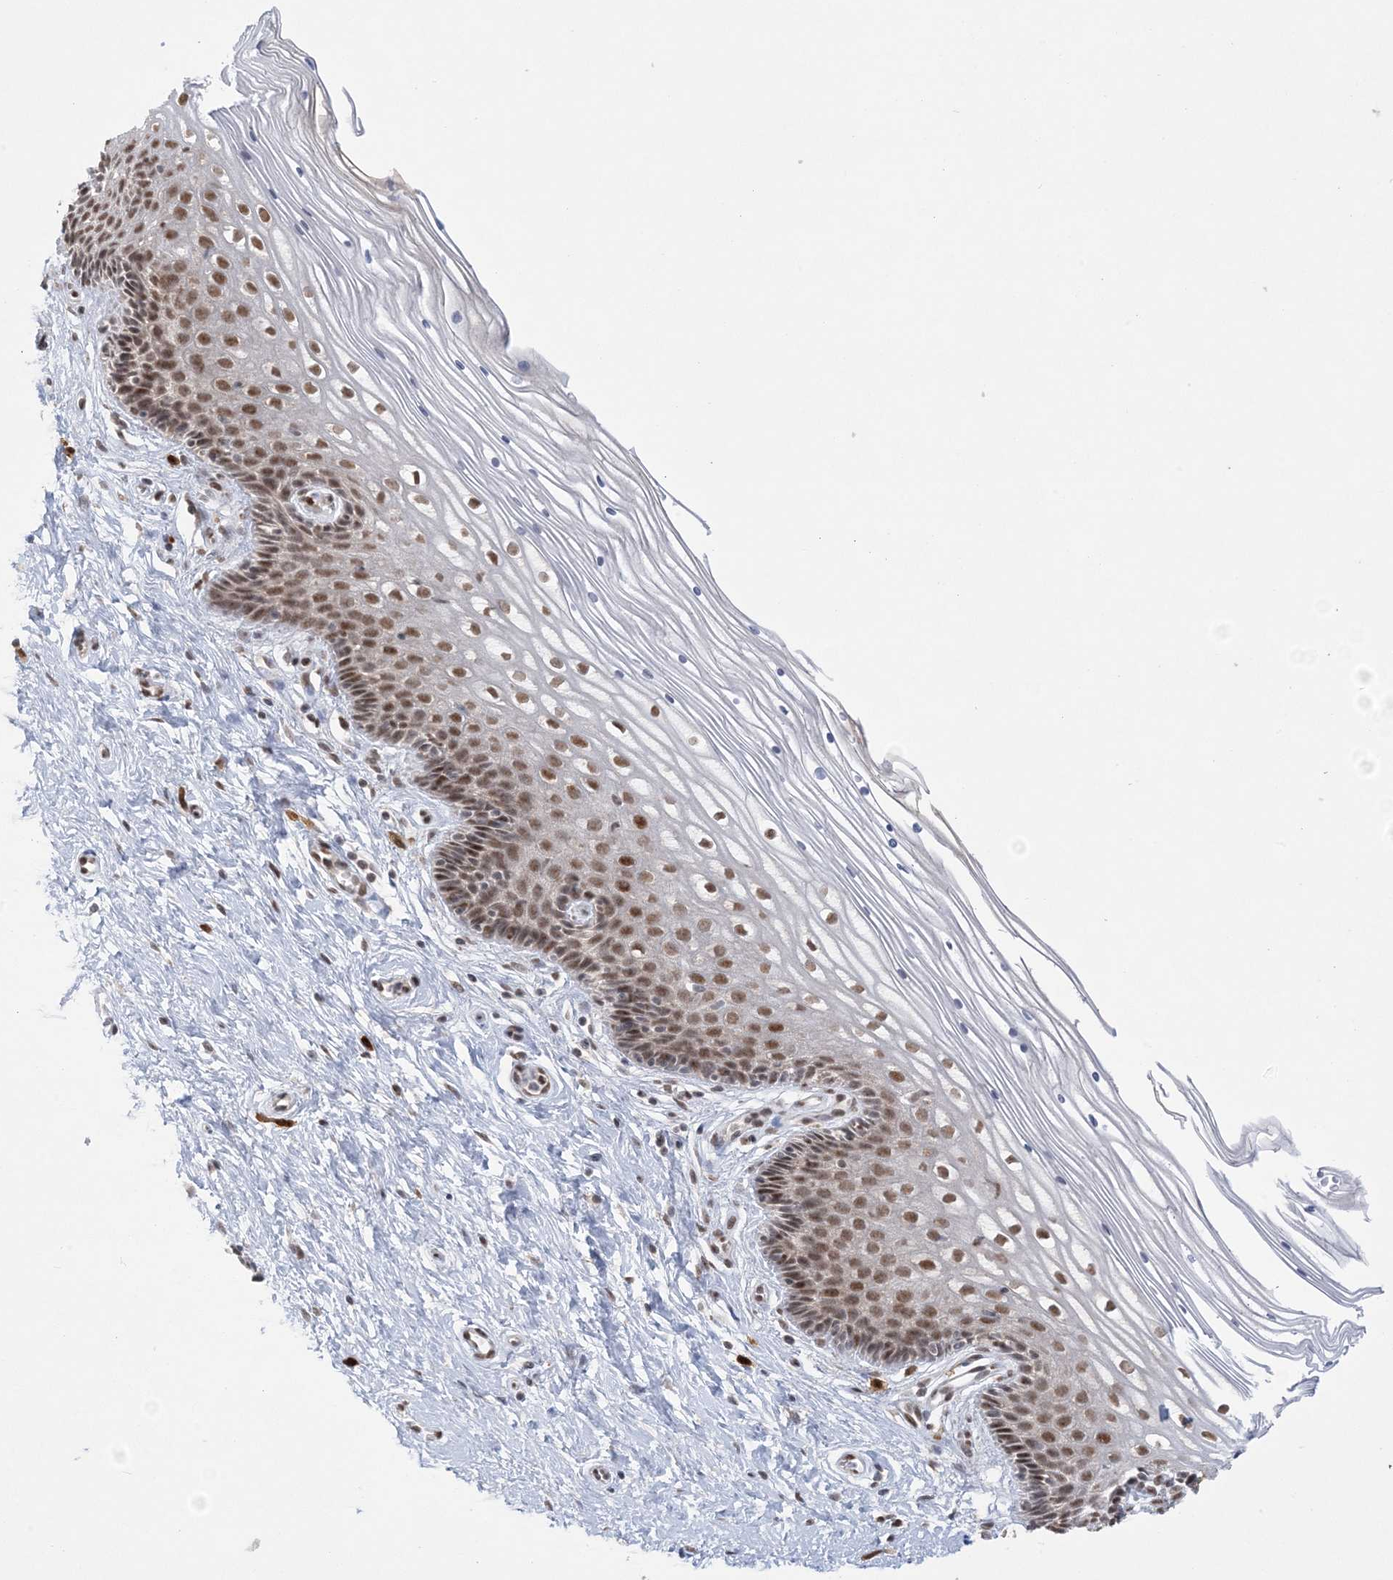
{"staining": {"intensity": "moderate", "quantity": ">75%", "location": "nuclear"}, "tissue": "cervix", "cell_type": "Glandular cells", "image_type": "normal", "snomed": [{"axis": "morphology", "description": "Normal tissue, NOS"}, {"axis": "topography", "description": "Cervix"}], "caption": "A micrograph of human cervix stained for a protein shows moderate nuclear brown staining in glandular cells. (DAB = brown stain, brightfield microscopy at high magnification).", "gene": "TRMT10C", "patient": {"sex": "female", "age": 33}}